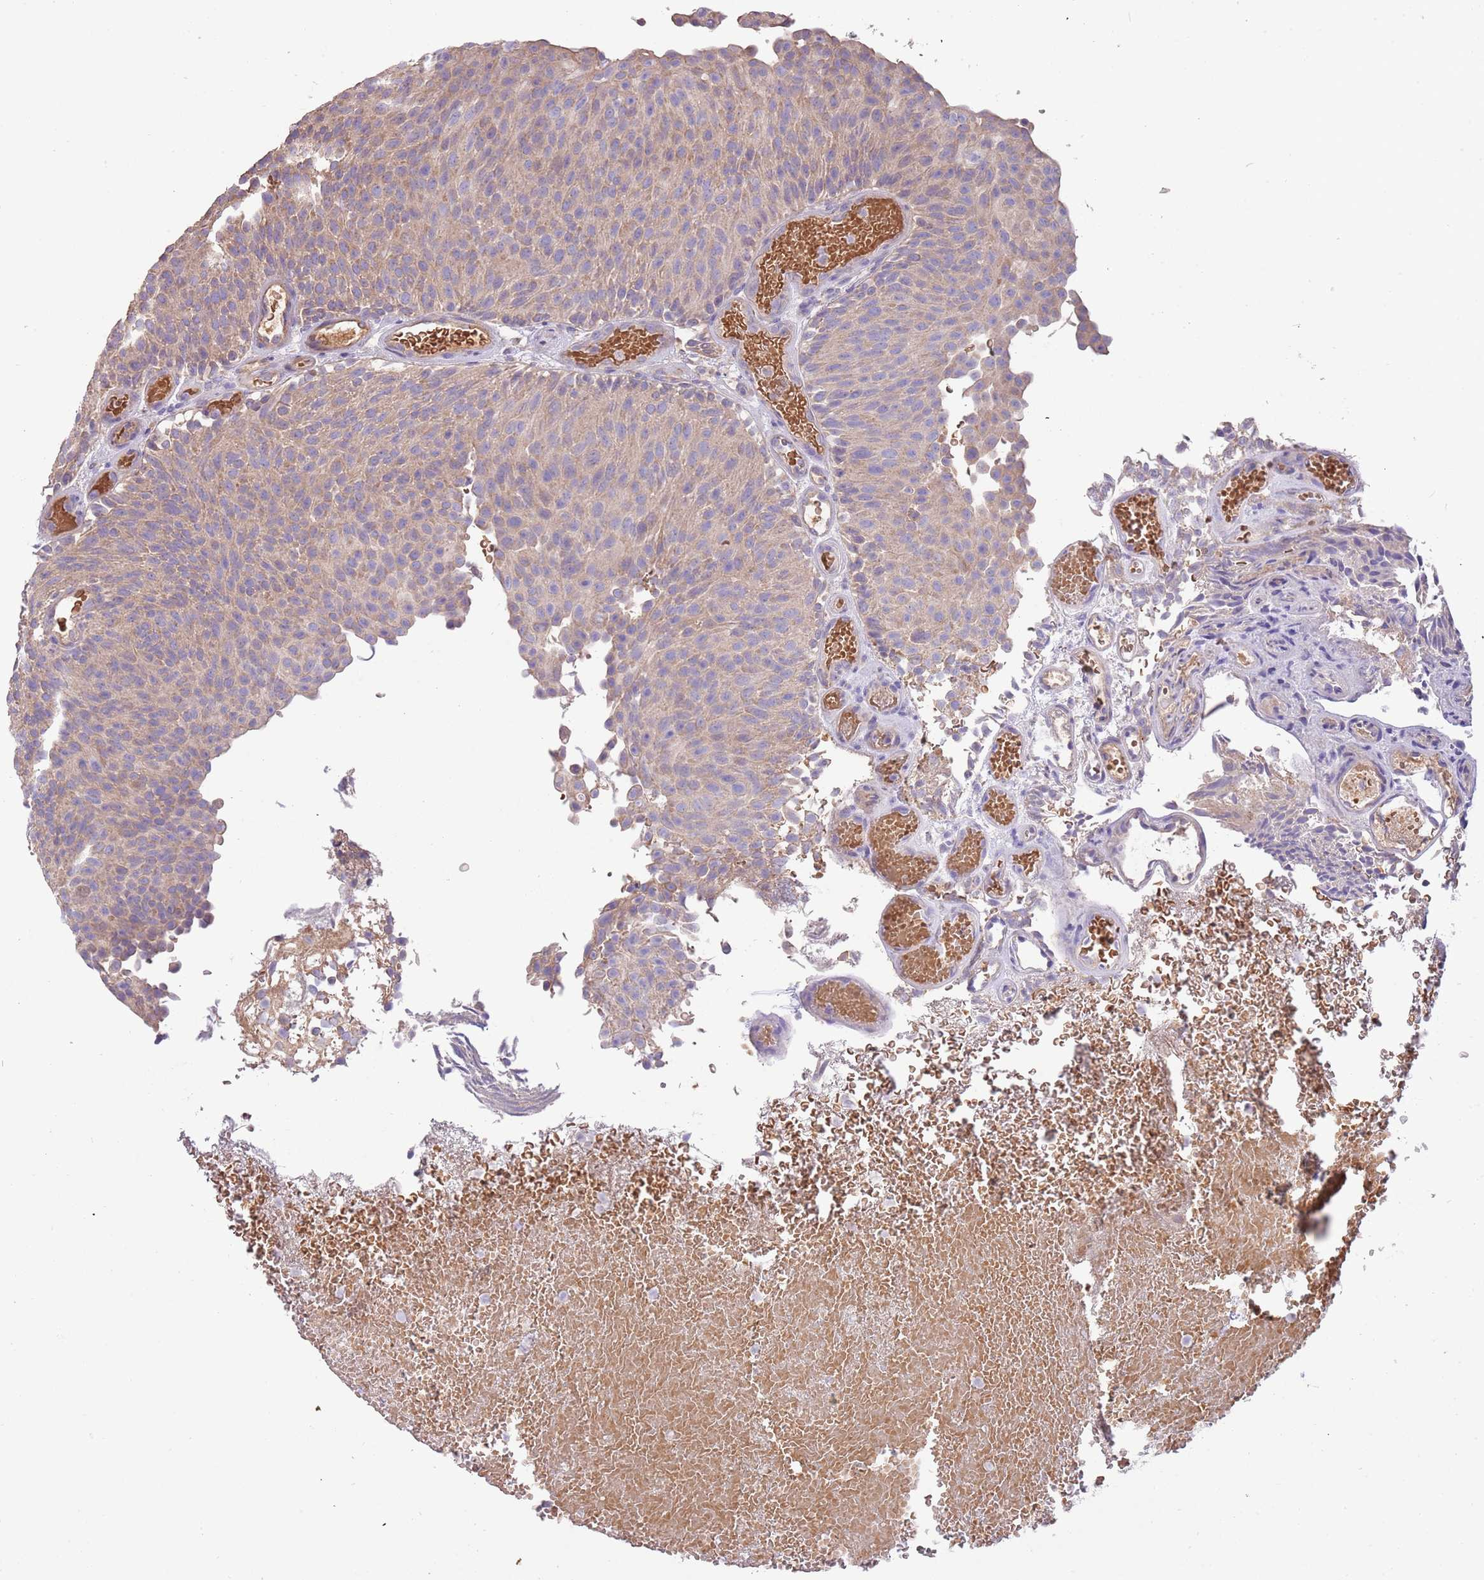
{"staining": {"intensity": "weak", "quantity": ">75%", "location": "cytoplasmic/membranous"}, "tissue": "urothelial cancer", "cell_type": "Tumor cells", "image_type": "cancer", "snomed": [{"axis": "morphology", "description": "Urothelial carcinoma, Low grade"}, {"axis": "topography", "description": "Urinary bladder"}], "caption": "The immunohistochemical stain highlights weak cytoplasmic/membranous positivity in tumor cells of urothelial cancer tissue.", "gene": "TRMO", "patient": {"sex": "male", "age": 78}}